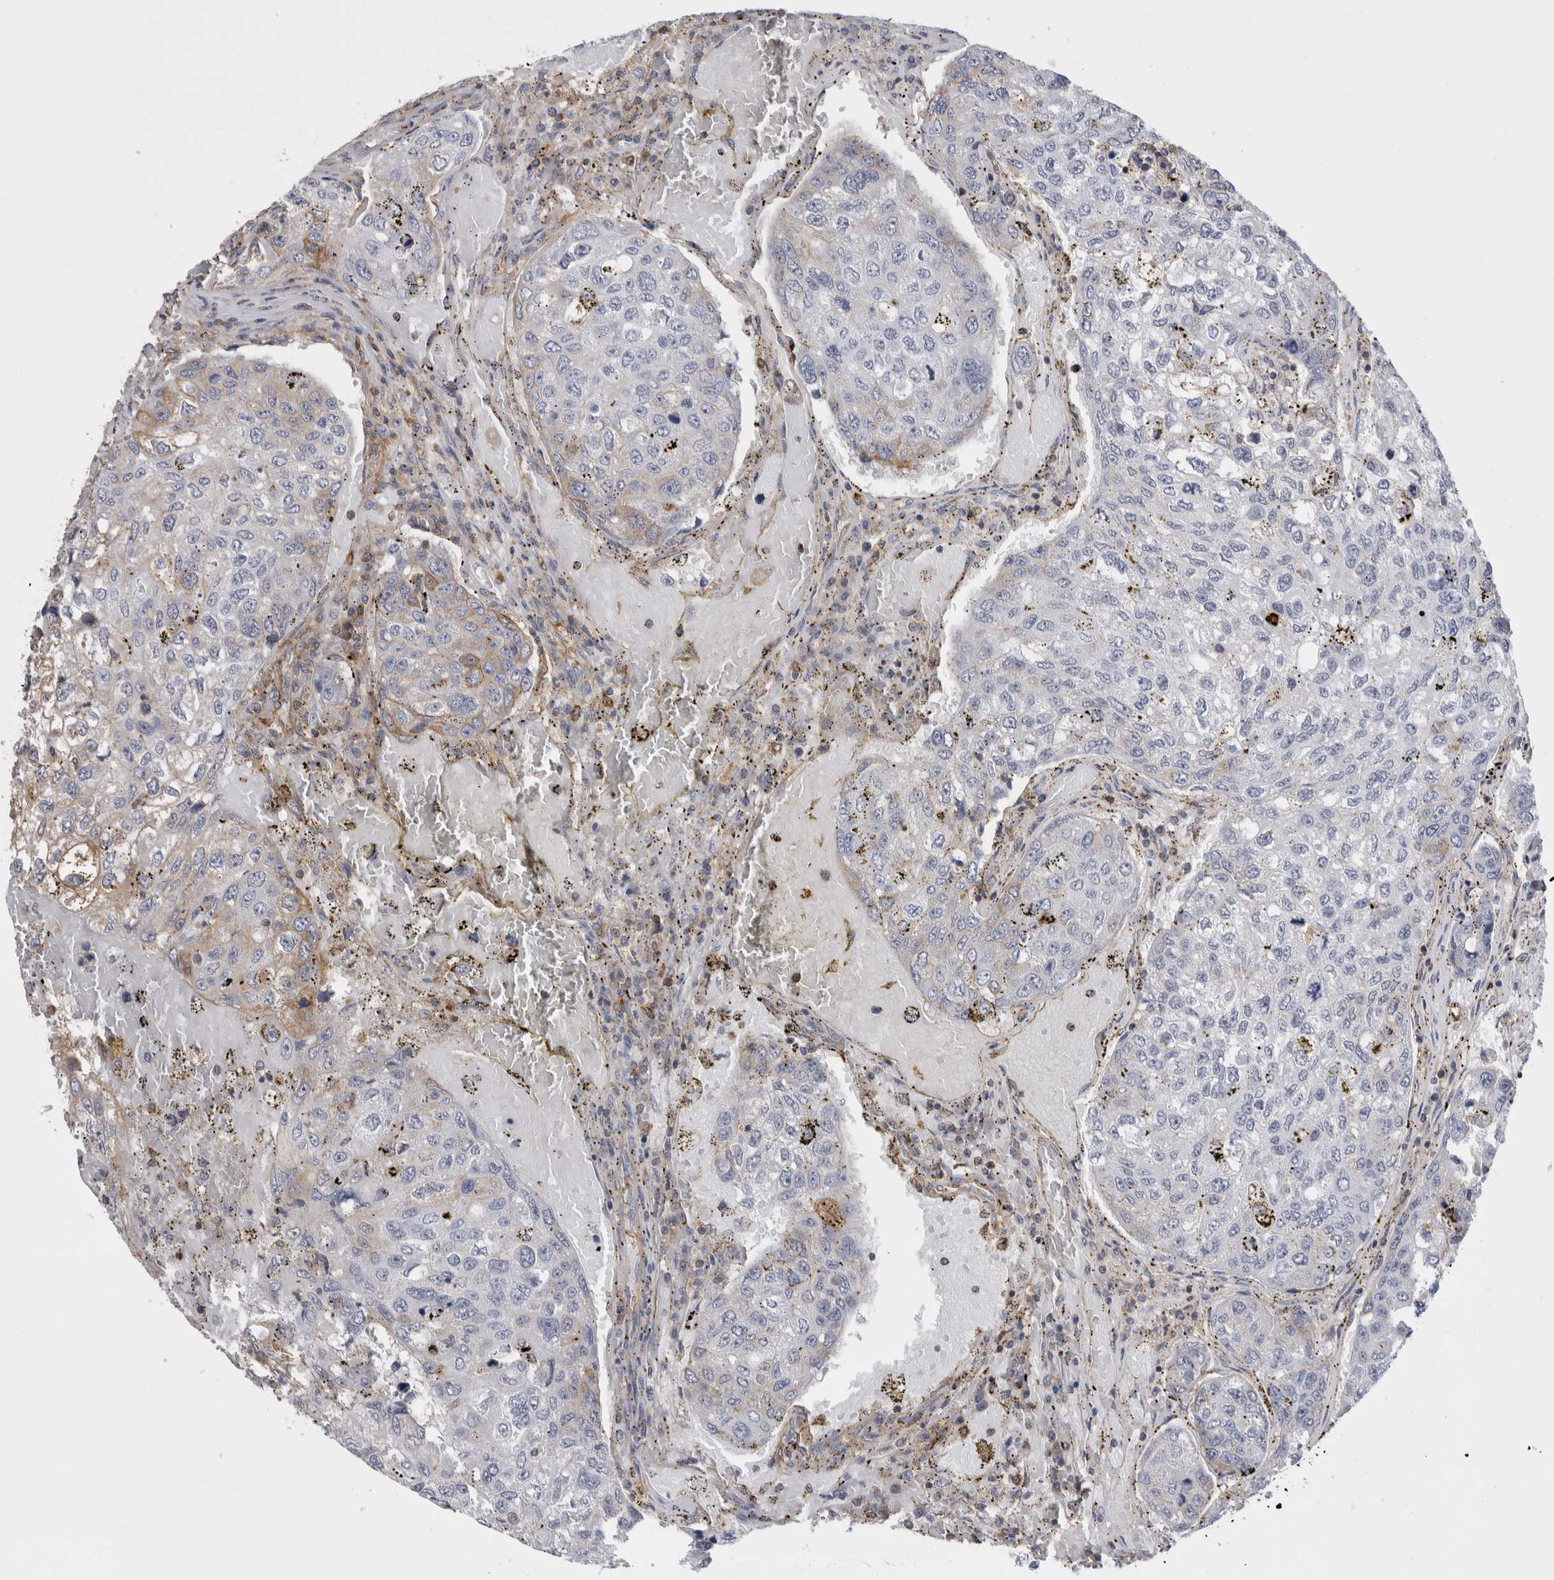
{"staining": {"intensity": "weak", "quantity": "<25%", "location": "cytoplasmic/membranous"}, "tissue": "urothelial cancer", "cell_type": "Tumor cells", "image_type": "cancer", "snomed": [{"axis": "morphology", "description": "Urothelial carcinoma, High grade"}, {"axis": "topography", "description": "Lymph node"}, {"axis": "topography", "description": "Urinary bladder"}], "caption": "Protein analysis of urothelial carcinoma (high-grade) reveals no significant staining in tumor cells. (Brightfield microscopy of DAB immunohistochemistry (IHC) at high magnification).", "gene": "RAB11FIP1", "patient": {"sex": "male", "age": 51}}